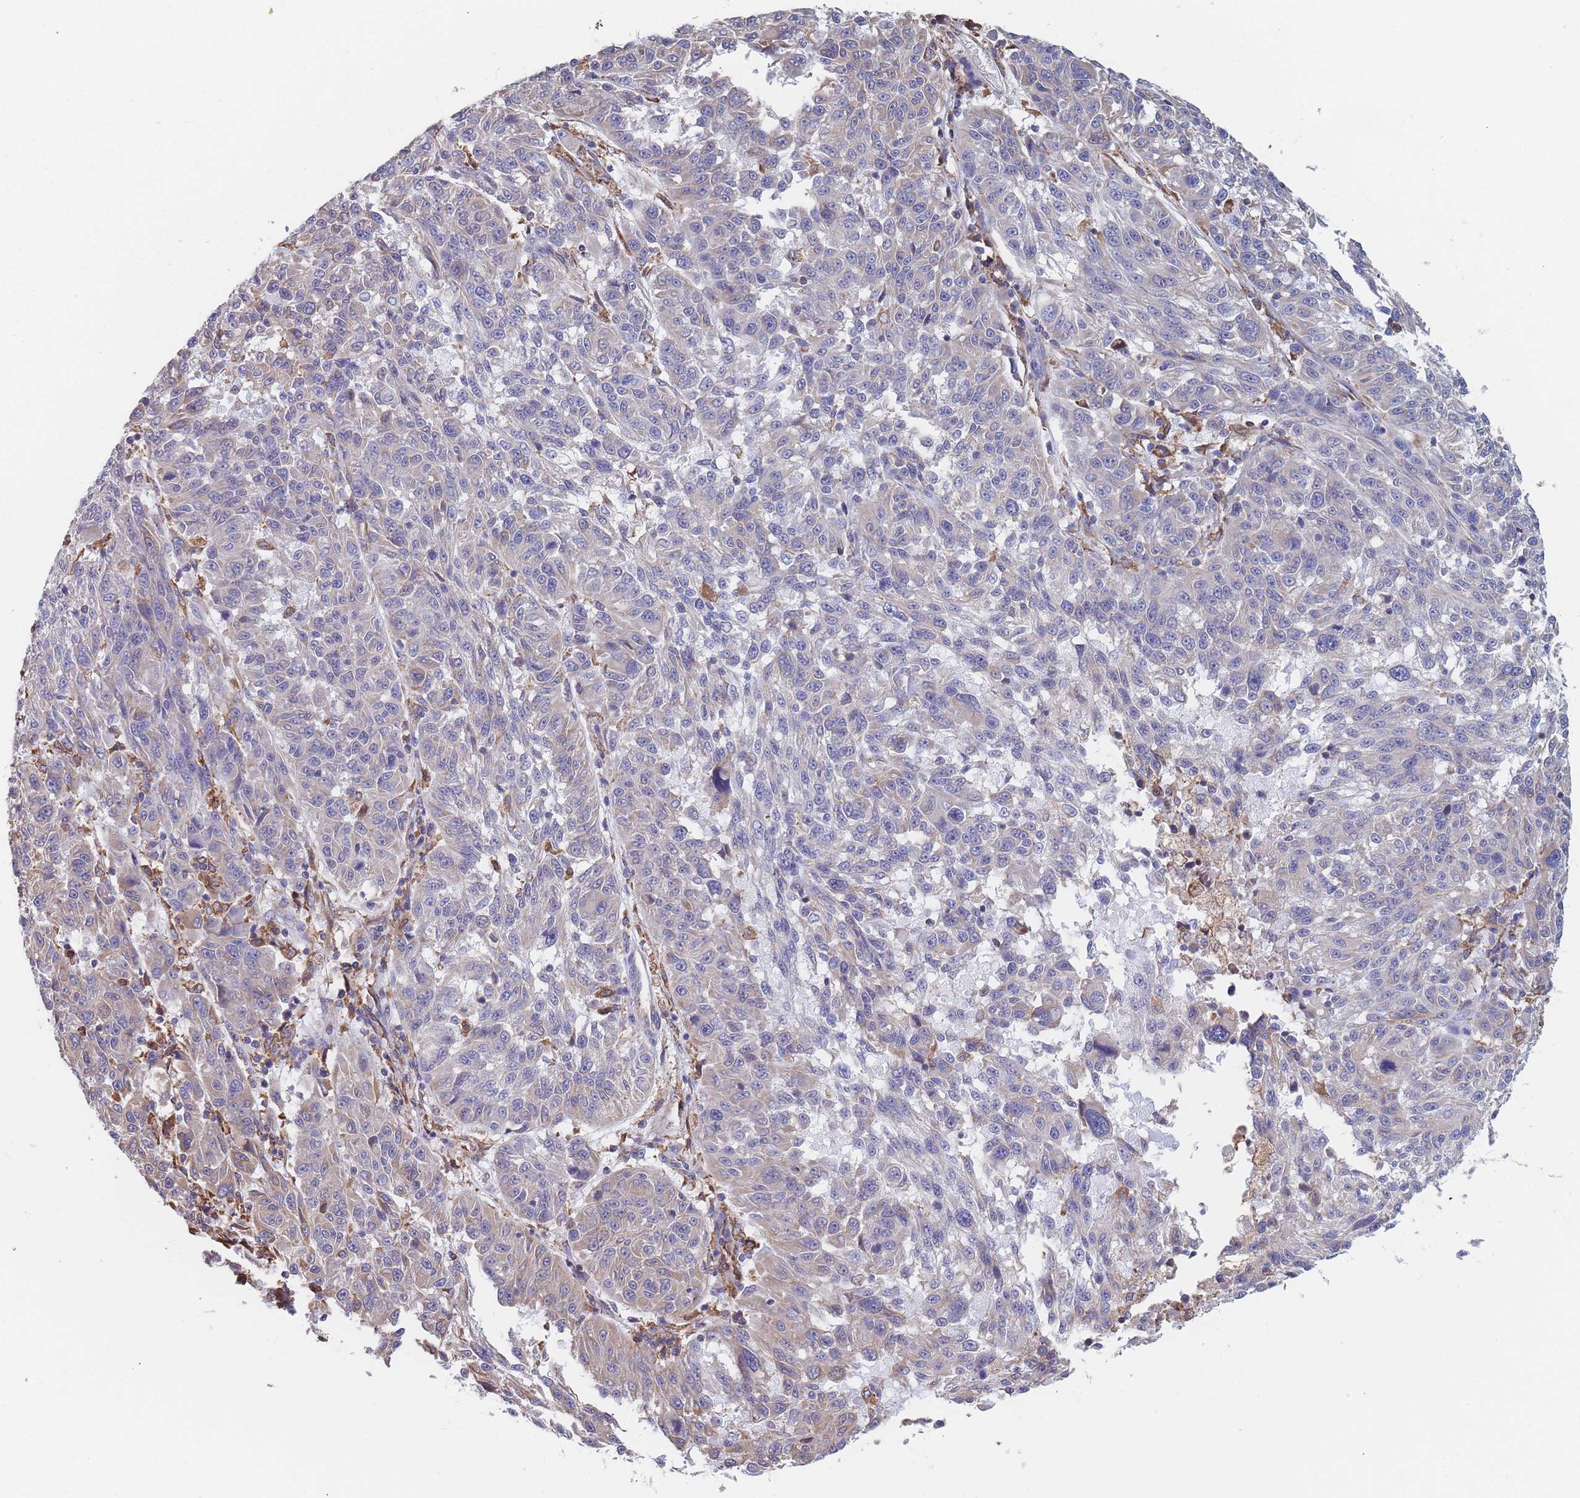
{"staining": {"intensity": "weak", "quantity": "25%-75%", "location": "cytoplasmic/membranous"}, "tissue": "melanoma", "cell_type": "Tumor cells", "image_type": "cancer", "snomed": [{"axis": "morphology", "description": "Malignant melanoma, NOS"}, {"axis": "topography", "description": "Skin"}], "caption": "Immunohistochemical staining of human melanoma reveals low levels of weak cytoplasmic/membranous expression in about 25%-75% of tumor cells.", "gene": "OR7C2", "patient": {"sex": "male", "age": 53}}